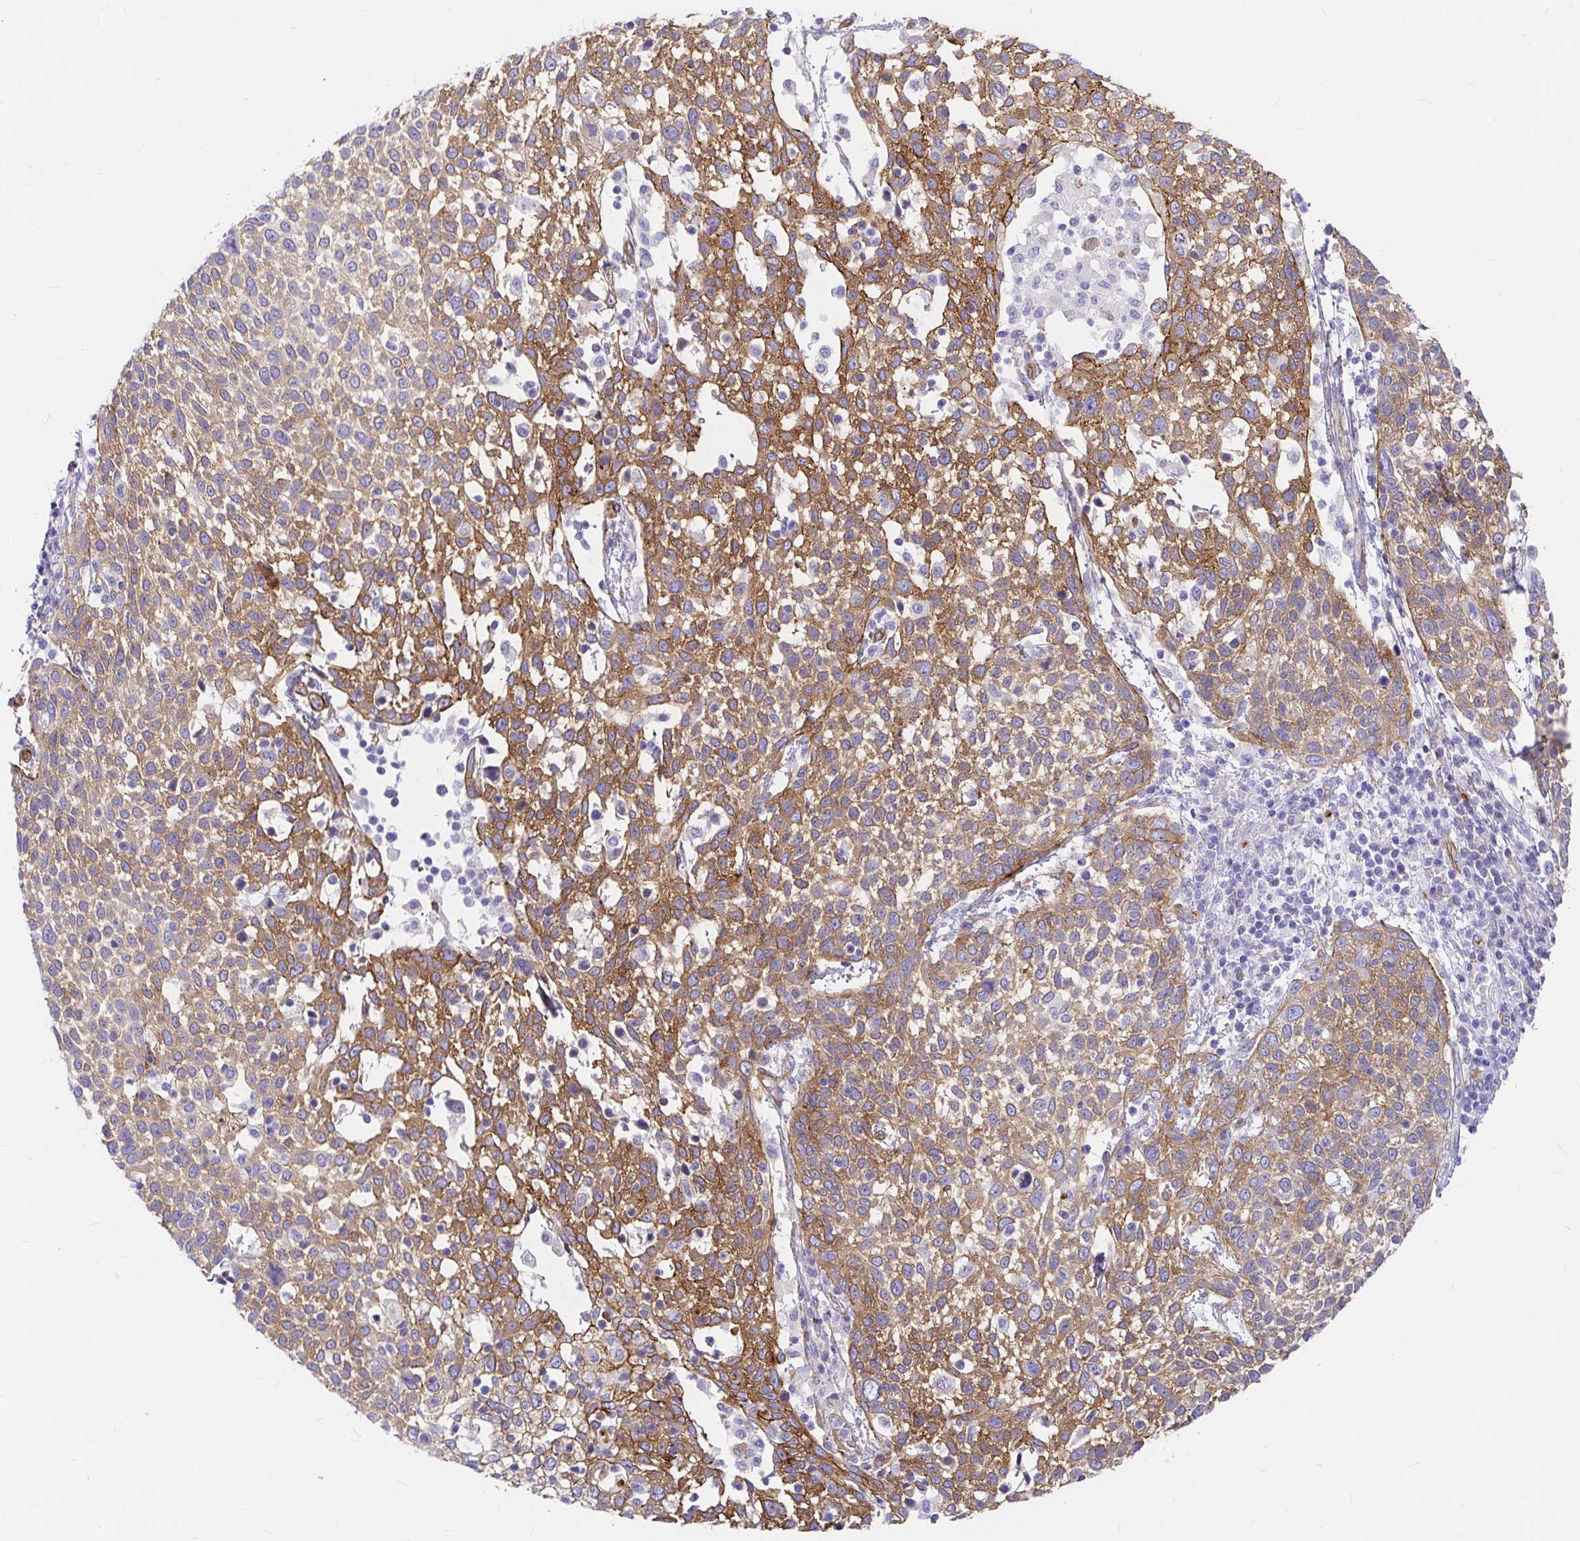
{"staining": {"intensity": "moderate", "quantity": ">75%", "location": "cytoplasmic/membranous"}, "tissue": "cervical cancer", "cell_type": "Tumor cells", "image_type": "cancer", "snomed": [{"axis": "morphology", "description": "Squamous cell carcinoma, NOS"}, {"axis": "topography", "description": "Cervix"}], "caption": "Immunohistochemistry (DAB) staining of human squamous cell carcinoma (cervical) shows moderate cytoplasmic/membranous protein expression in approximately >75% of tumor cells.", "gene": "MYO1B", "patient": {"sex": "female", "age": 61}}